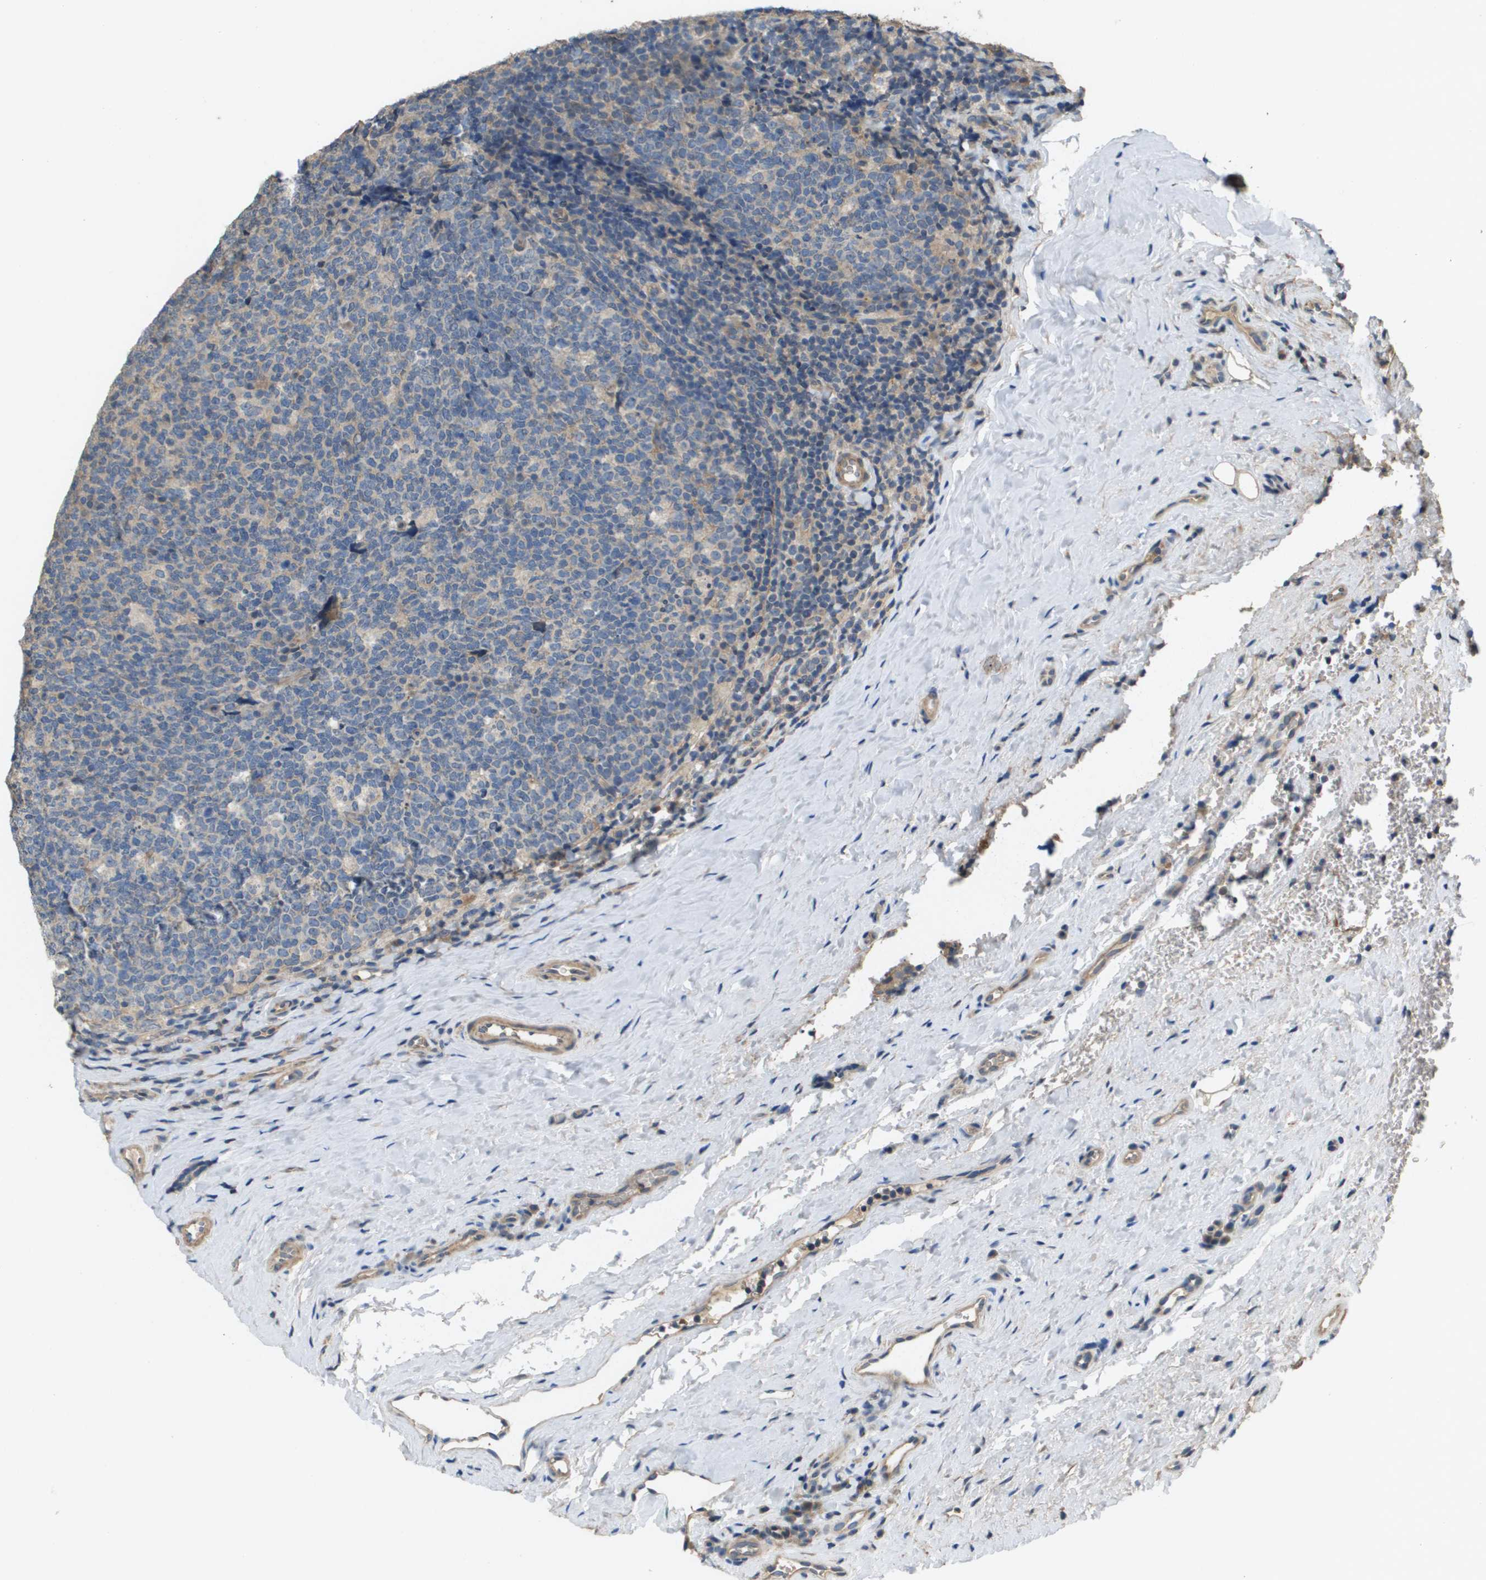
{"staining": {"intensity": "weak", "quantity": "<25%", "location": "cytoplasmic/membranous"}, "tissue": "tonsil", "cell_type": "Germinal center cells", "image_type": "normal", "snomed": [{"axis": "morphology", "description": "Normal tissue, NOS"}, {"axis": "topography", "description": "Tonsil"}], "caption": "Photomicrograph shows no significant protein positivity in germinal center cells of normal tonsil. (DAB (3,3'-diaminobenzidine) IHC with hematoxylin counter stain).", "gene": "KRT23", "patient": {"sex": "male", "age": 17}}